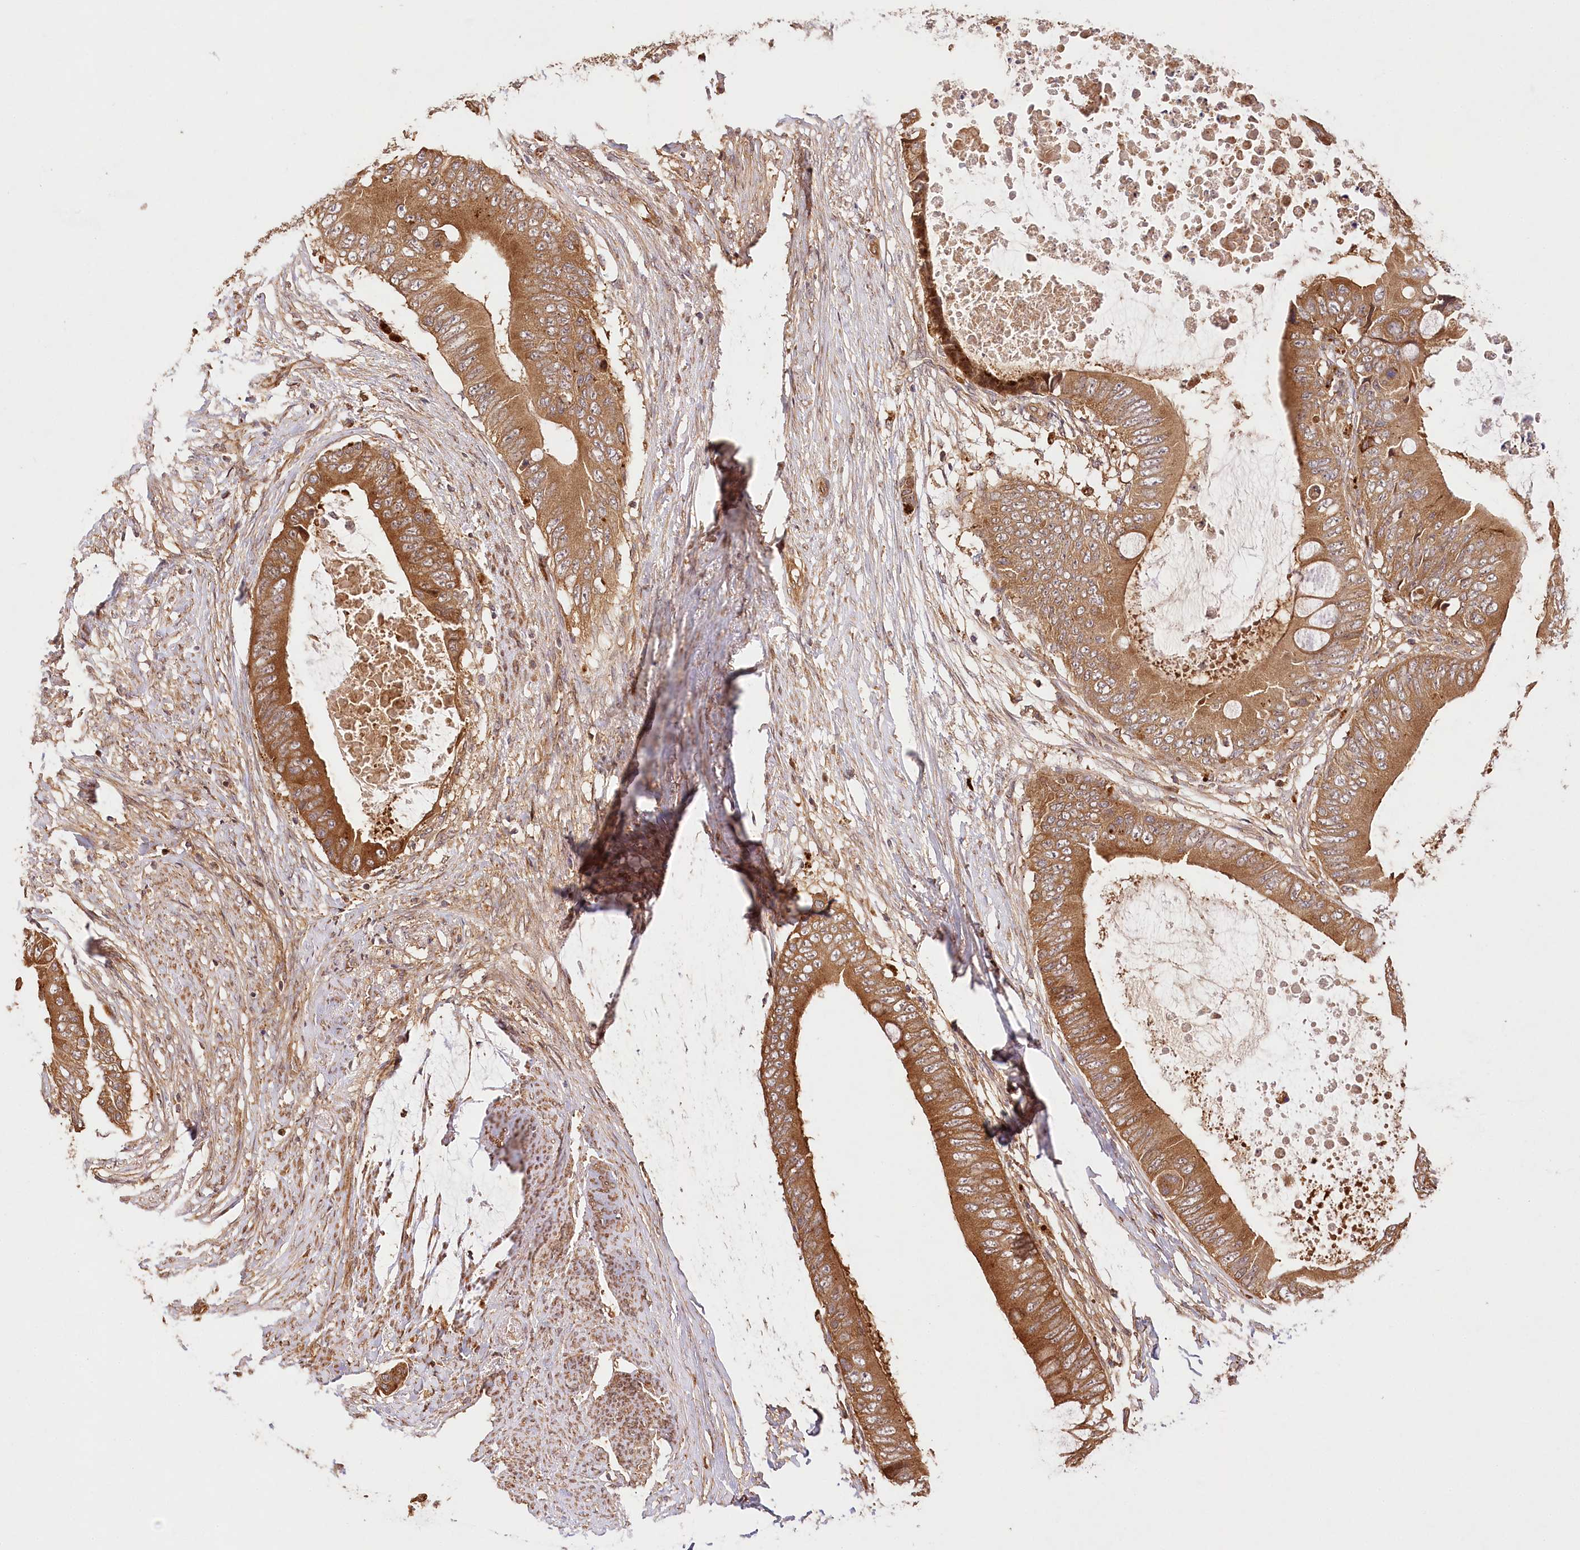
{"staining": {"intensity": "moderate", "quantity": ">75%", "location": "cytoplasmic/membranous"}, "tissue": "colorectal cancer", "cell_type": "Tumor cells", "image_type": "cancer", "snomed": [{"axis": "morphology", "description": "Normal tissue, NOS"}, {"axis": "morphology", "description": "Adenocarcinoma, NOS"}, {"axis": "topography", "description": "Rectum"}, {"axis": "topography", "description": "Peripheral nerve tissue"}], "caption": "Moderate cytoplasmic/membranous expression for a protein is identified in about >75% of tumor cells of colorectal cancer (adenocarcinoma) using immunohistochemistry (IHC).", "gene": "LSS", "patient": {"sex": "female", "age": 77}}